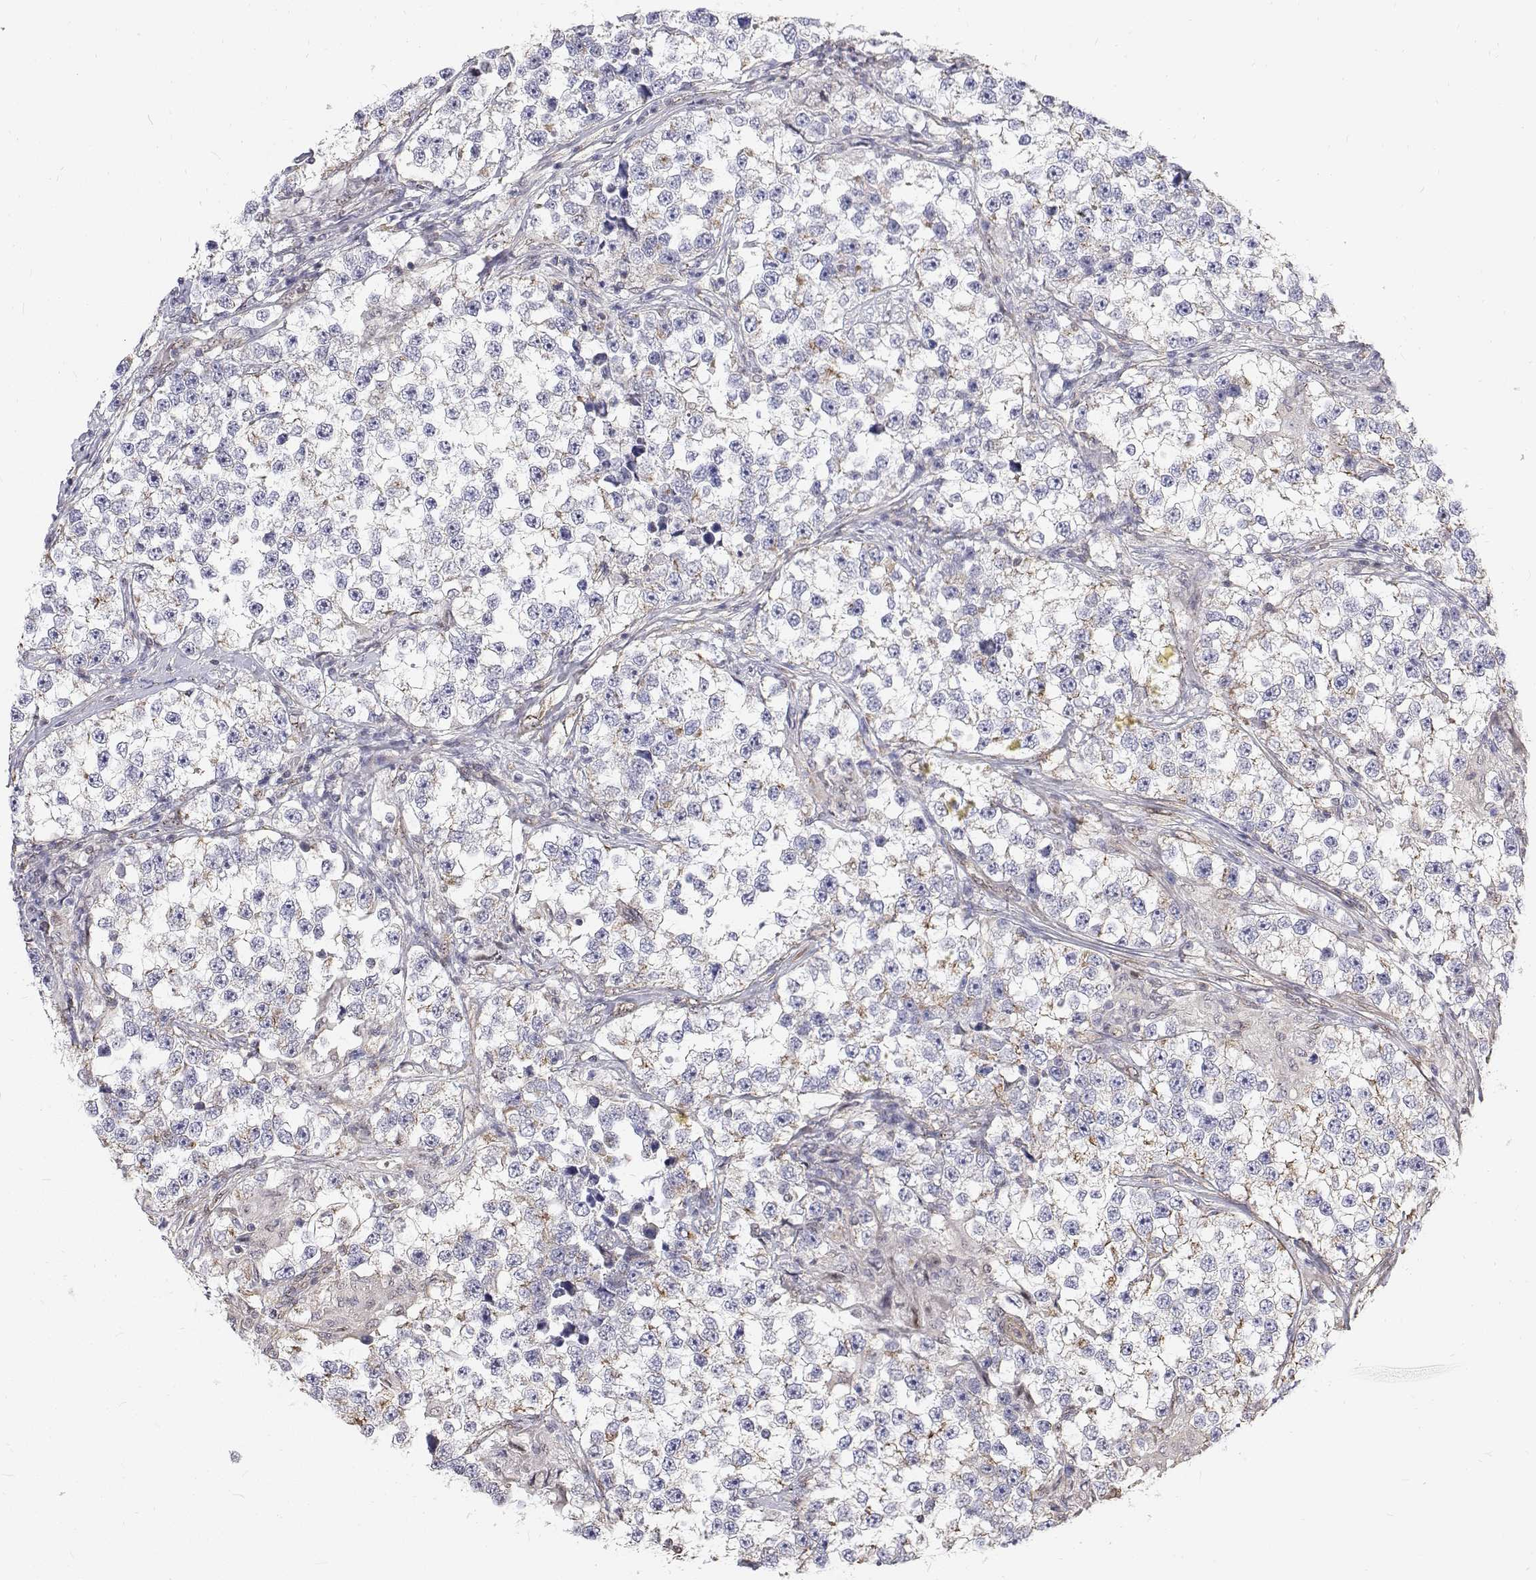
{"staining": {"intensity": "weak", "quantity": "<25%", "location": "cytoplasmic/membranous"}, "tissue": "testis cancer", "cell_type": "Tumor cells", "image_type": "cancer", "snomed": [{"axis": "morphology", "description": "Seminoma, NOS"}, {"axis": "topography", "description": "Testis"}], "caption": "Immunohistochemical staining of human testis cancer (seminoma) exhibits no significant expression in tumor cells.", "gene": "GSDMA", "patient": {"sex": "male", "age": 46}}